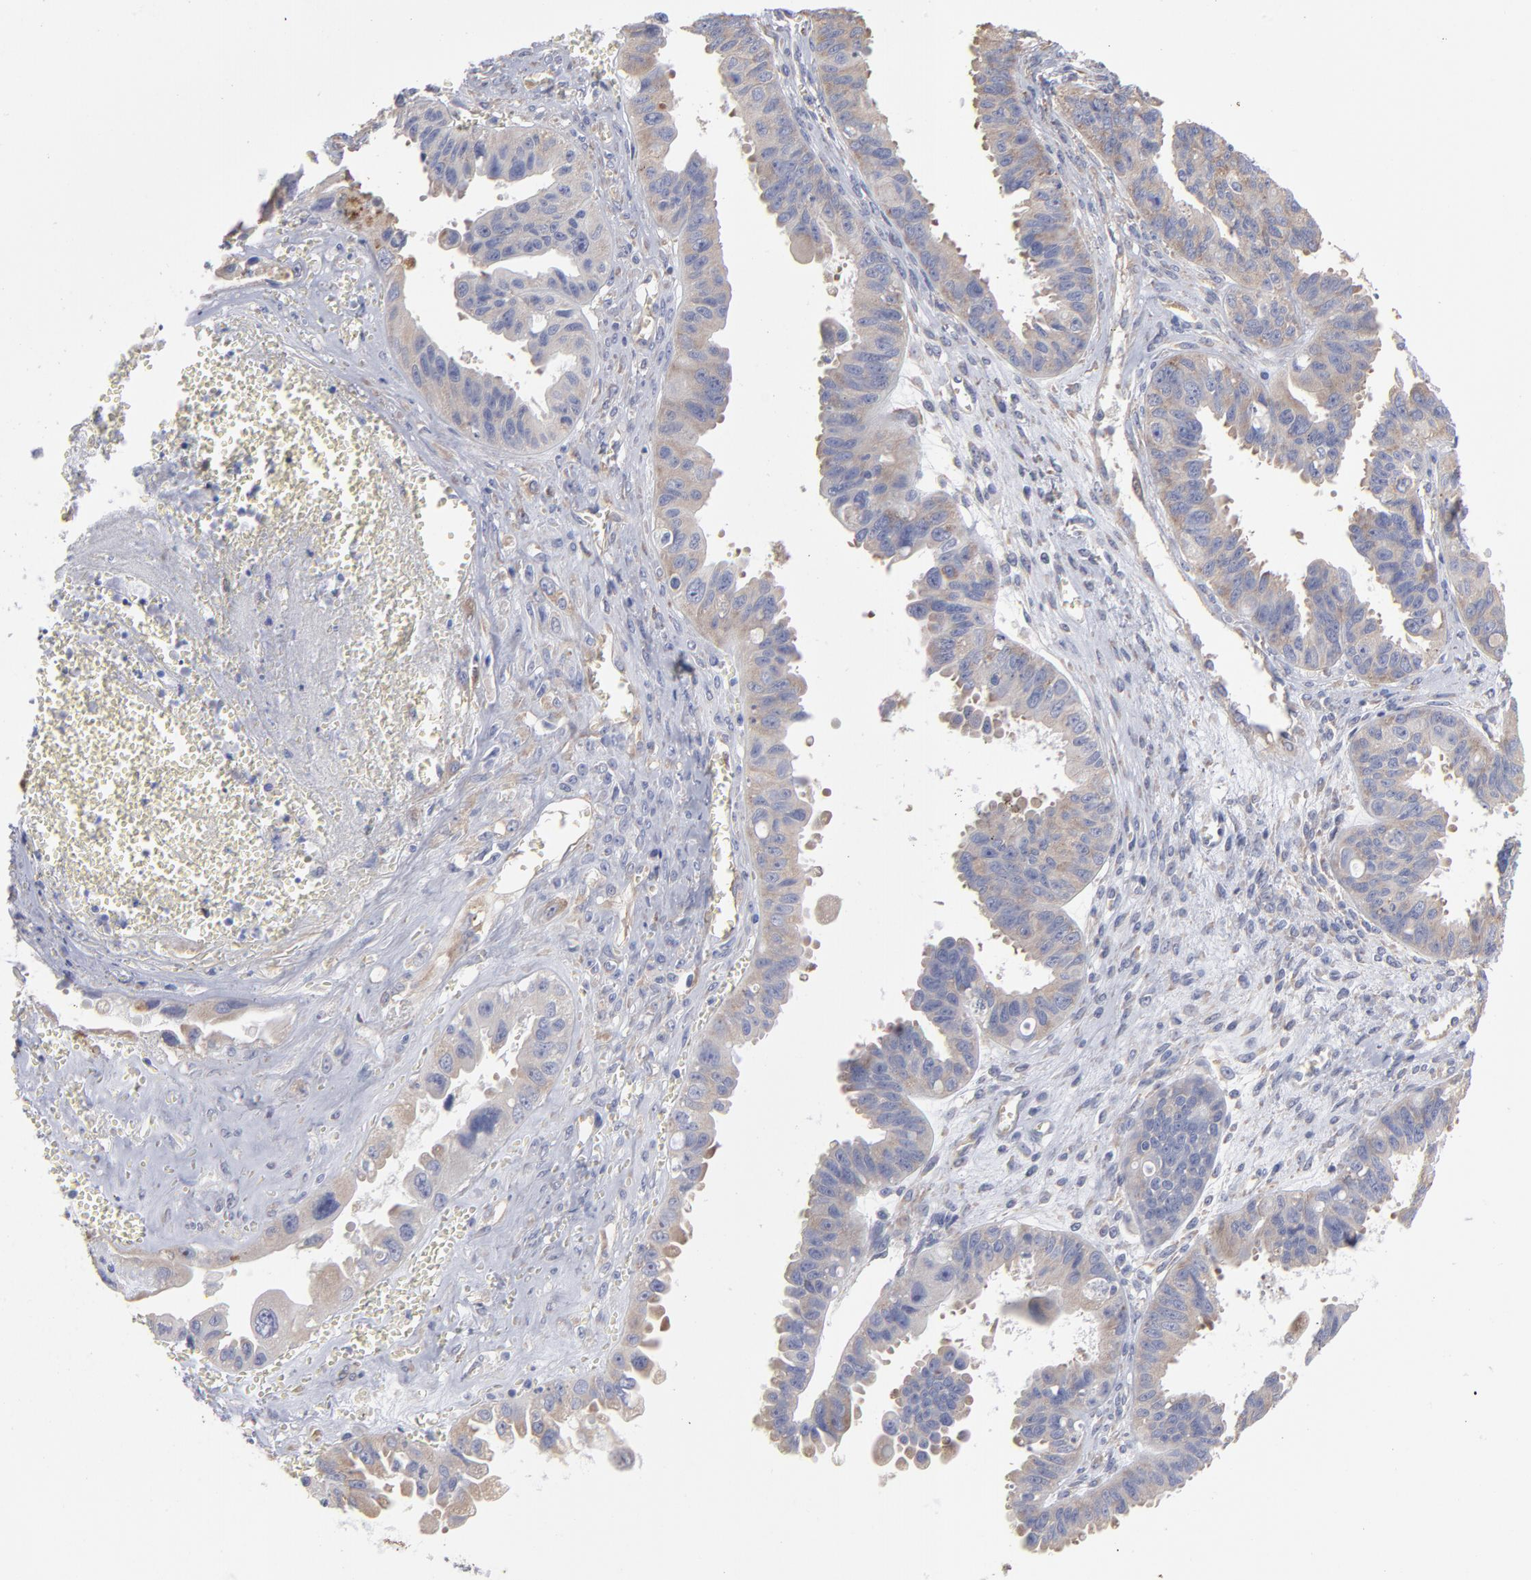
{"staining": {"intensity": "weak", "quantity": ">75%", "location": "cytoplasmic/membranous"}, "tissue": "ovarian cancer", "cell_type": "Tumor cells", "image_type": "cancer", "snomed": [{"axis": "morphology", "description": "Carcinoma, endometroid"}, {"axis": "topography", "description": "Ovary"}], "caption": "Immunohistochemical staining of ovarian cancer shows weak cytoplasmic/membranous protein expression in about >75% of tumor cells.", "gene": "RPL3", "patient": {"sex": "female", "age": 85}}